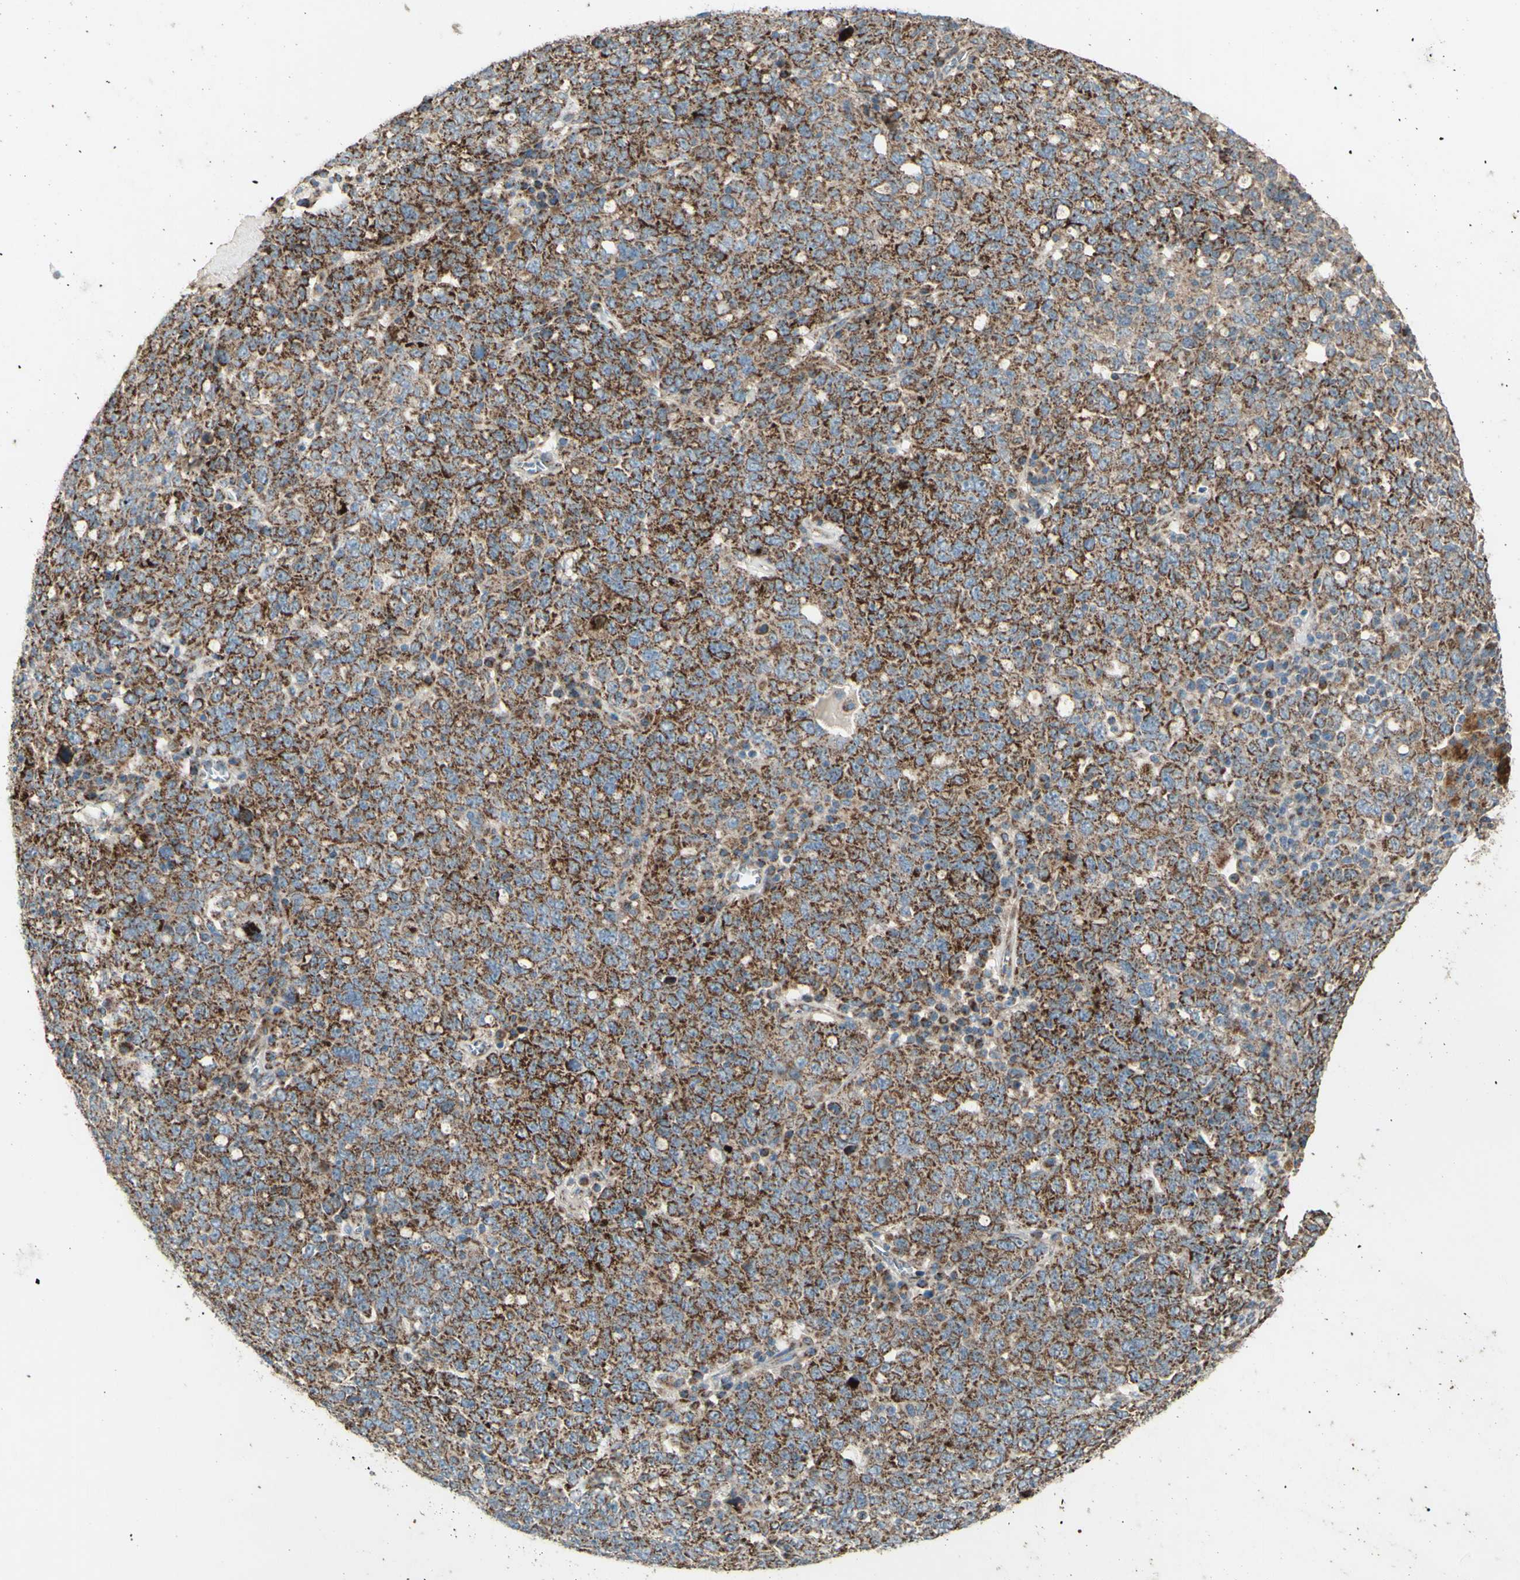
{"staining": {"intensity": "strong", "quantity": ">75%", "location": "cytoplasmic/membranous"}, "tissue": "ovarian cancer", "cell_type": "Tumor cells", "image_type": "cancer", "snomed": [{"axis": "morphology", "description": "Carcinoma, endometroid"}, {"axis": "topography", "description": "Ovary"}], "caption": "Strong cytoplasmic/membranous staining is present in about >75% of tumor cells in ovarian cancer.", "gene": "RHOT1", "patient": {"sex": "female", "age": 62}}